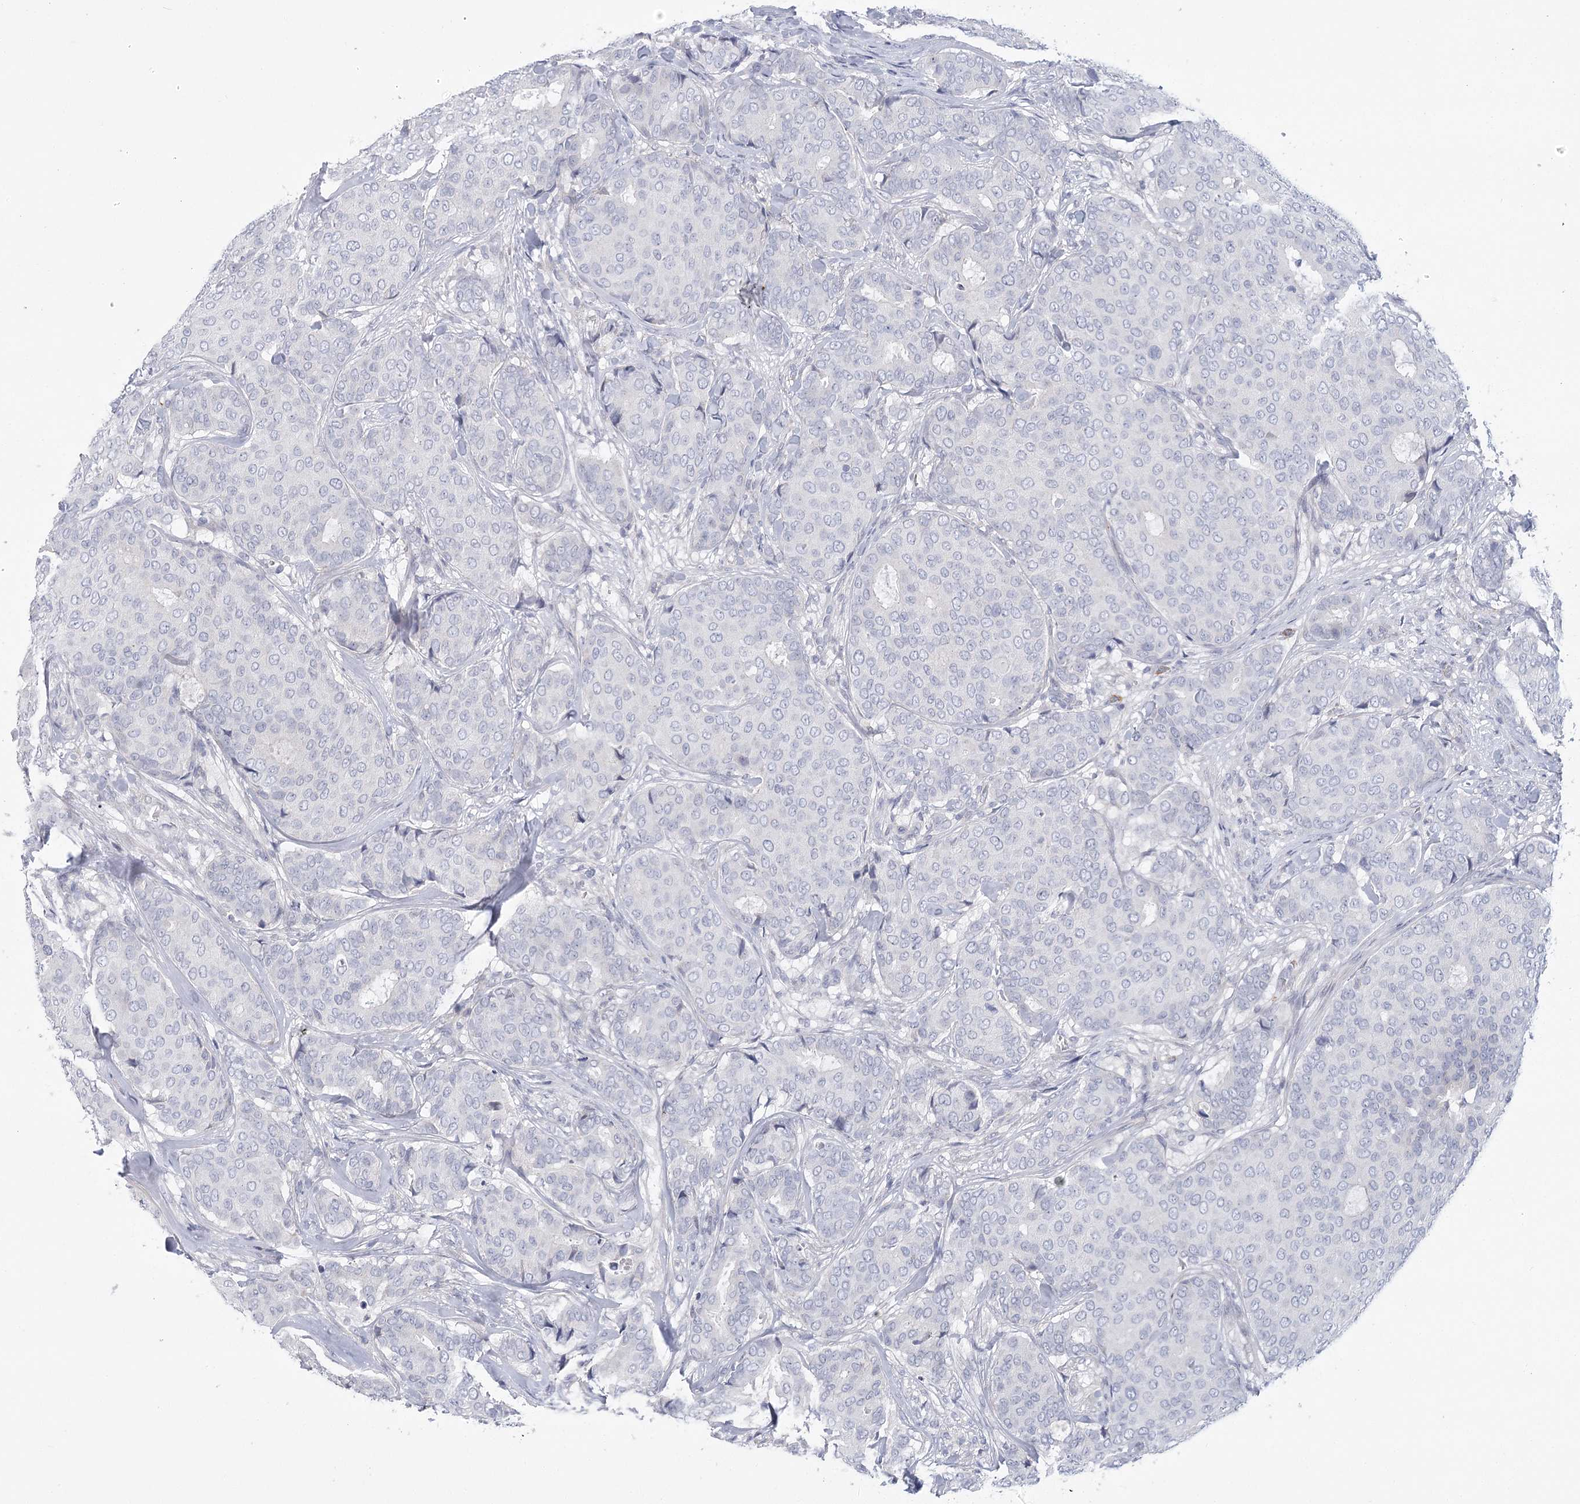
{"staining": {"intensity": "negative", "quantity": "none", "location": "none"}, "tissue": "breast cancer", "cell_type": "Tumor cells", "image_type": "cancer", "snomed": [{"axis": "morphology", "description": "Duct carcinoma"}, {"axis": "topography", "description": "Breast"}], "caption": "Invasive ductal carcinoma (breast) was stained to show a protein in brown. There is no significant staining in tumor cells. (DAB (3,3'-diaminobenzidine) immunohistochemistry (IHC) visualized using brightfield microscopy, high magnification).", "gene": "FAM76B", "patient": {"sex": "female", "age": 75}}